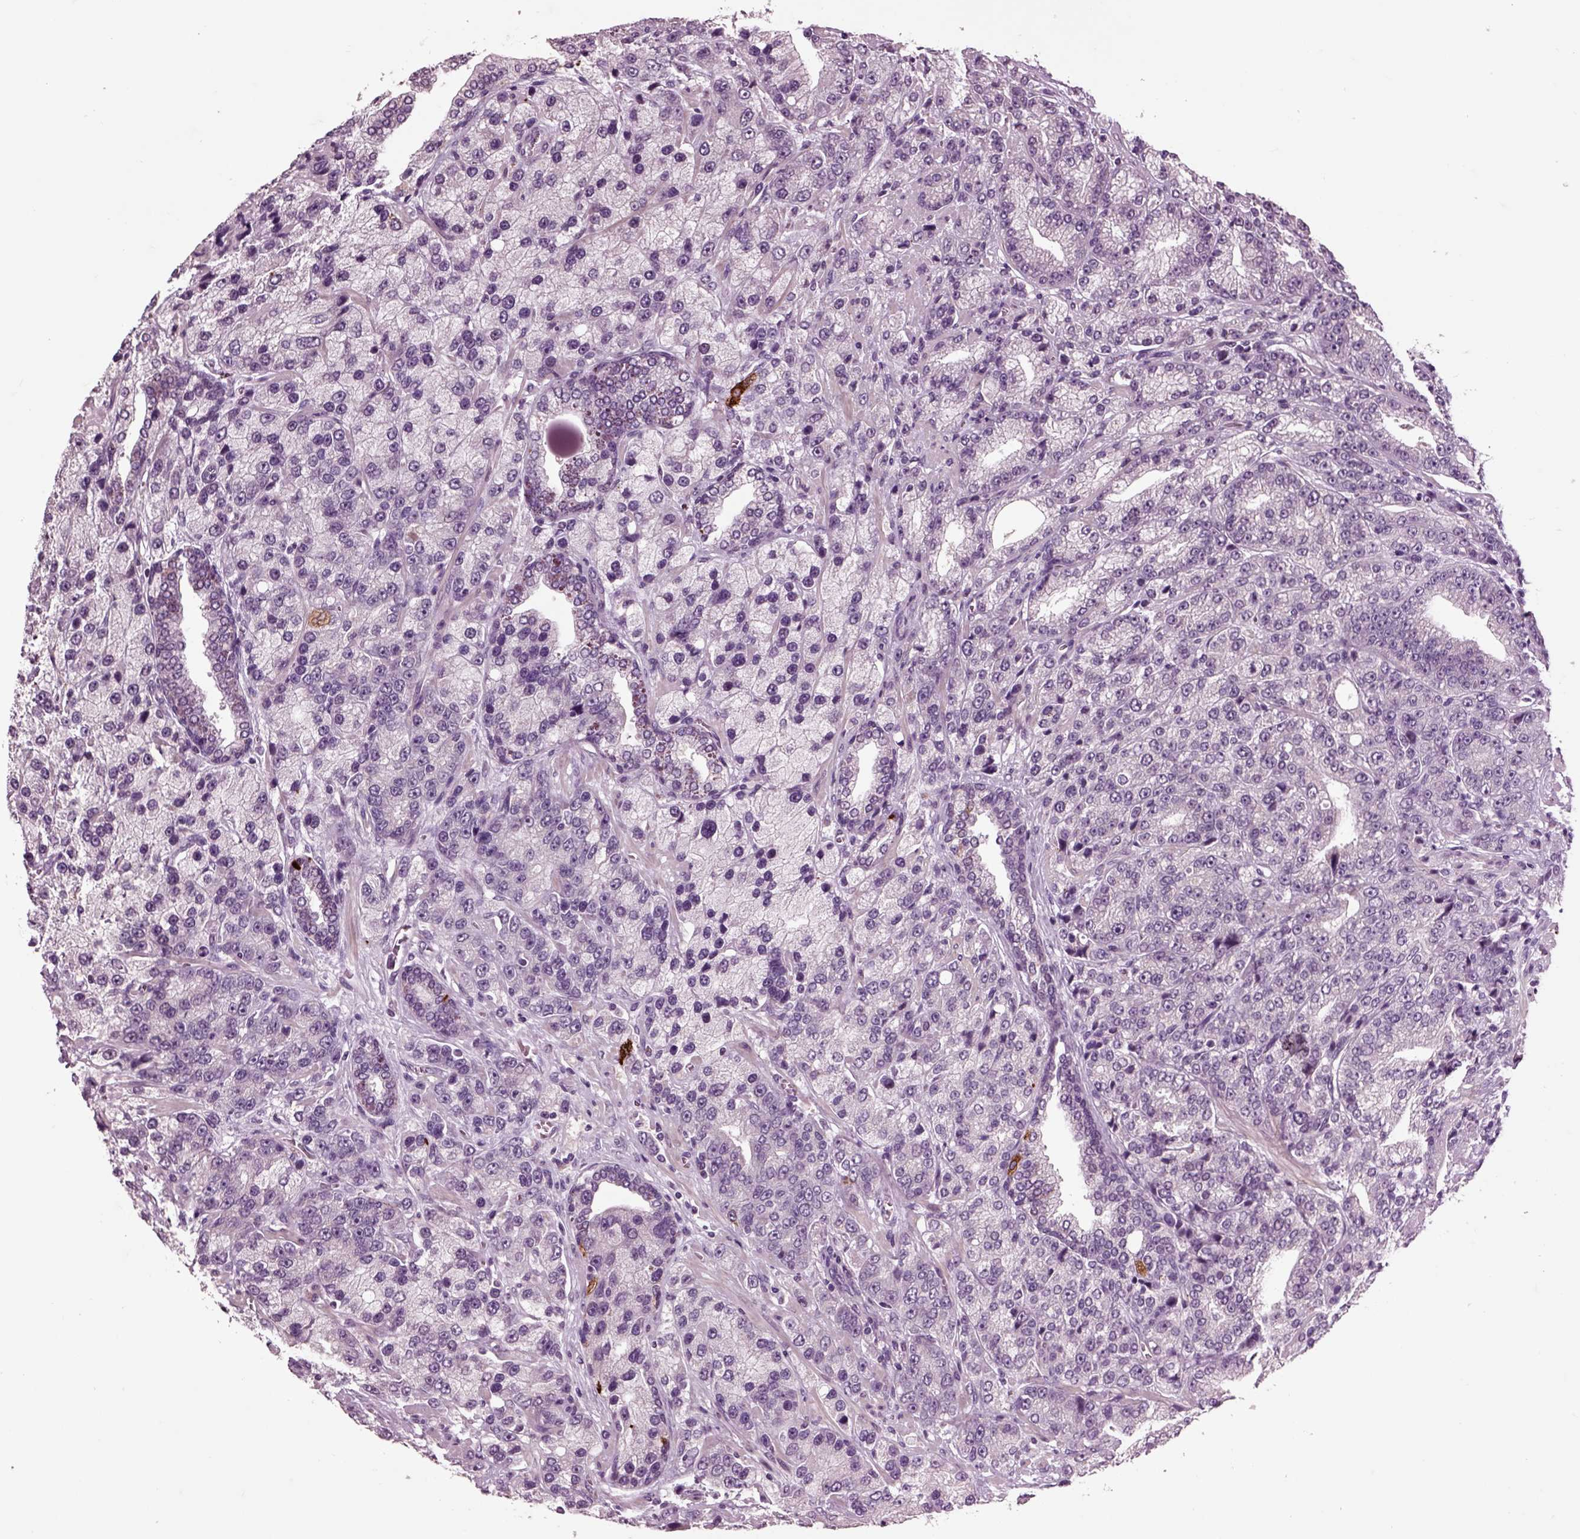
{"staining": {"intensity": "negative", "quantity": "none", "location": "none"}, "tissue": "prostate cancer", "cell_type": "Tumor cells", "image_type": "cancer", "snomed": [{"axis": "morphology", "description": "Adenocarcinoma, NOS"}, {"axis": "topography", "description": "Prostate"}], "caption": "A histopathology image of prostate cancer stained for a protein displays no brown staining in tumor cells. (IHC, brightfield microscopy, high magnification).", "gene": "CHGB", "patient": {"sex": "male", "age": 63}}